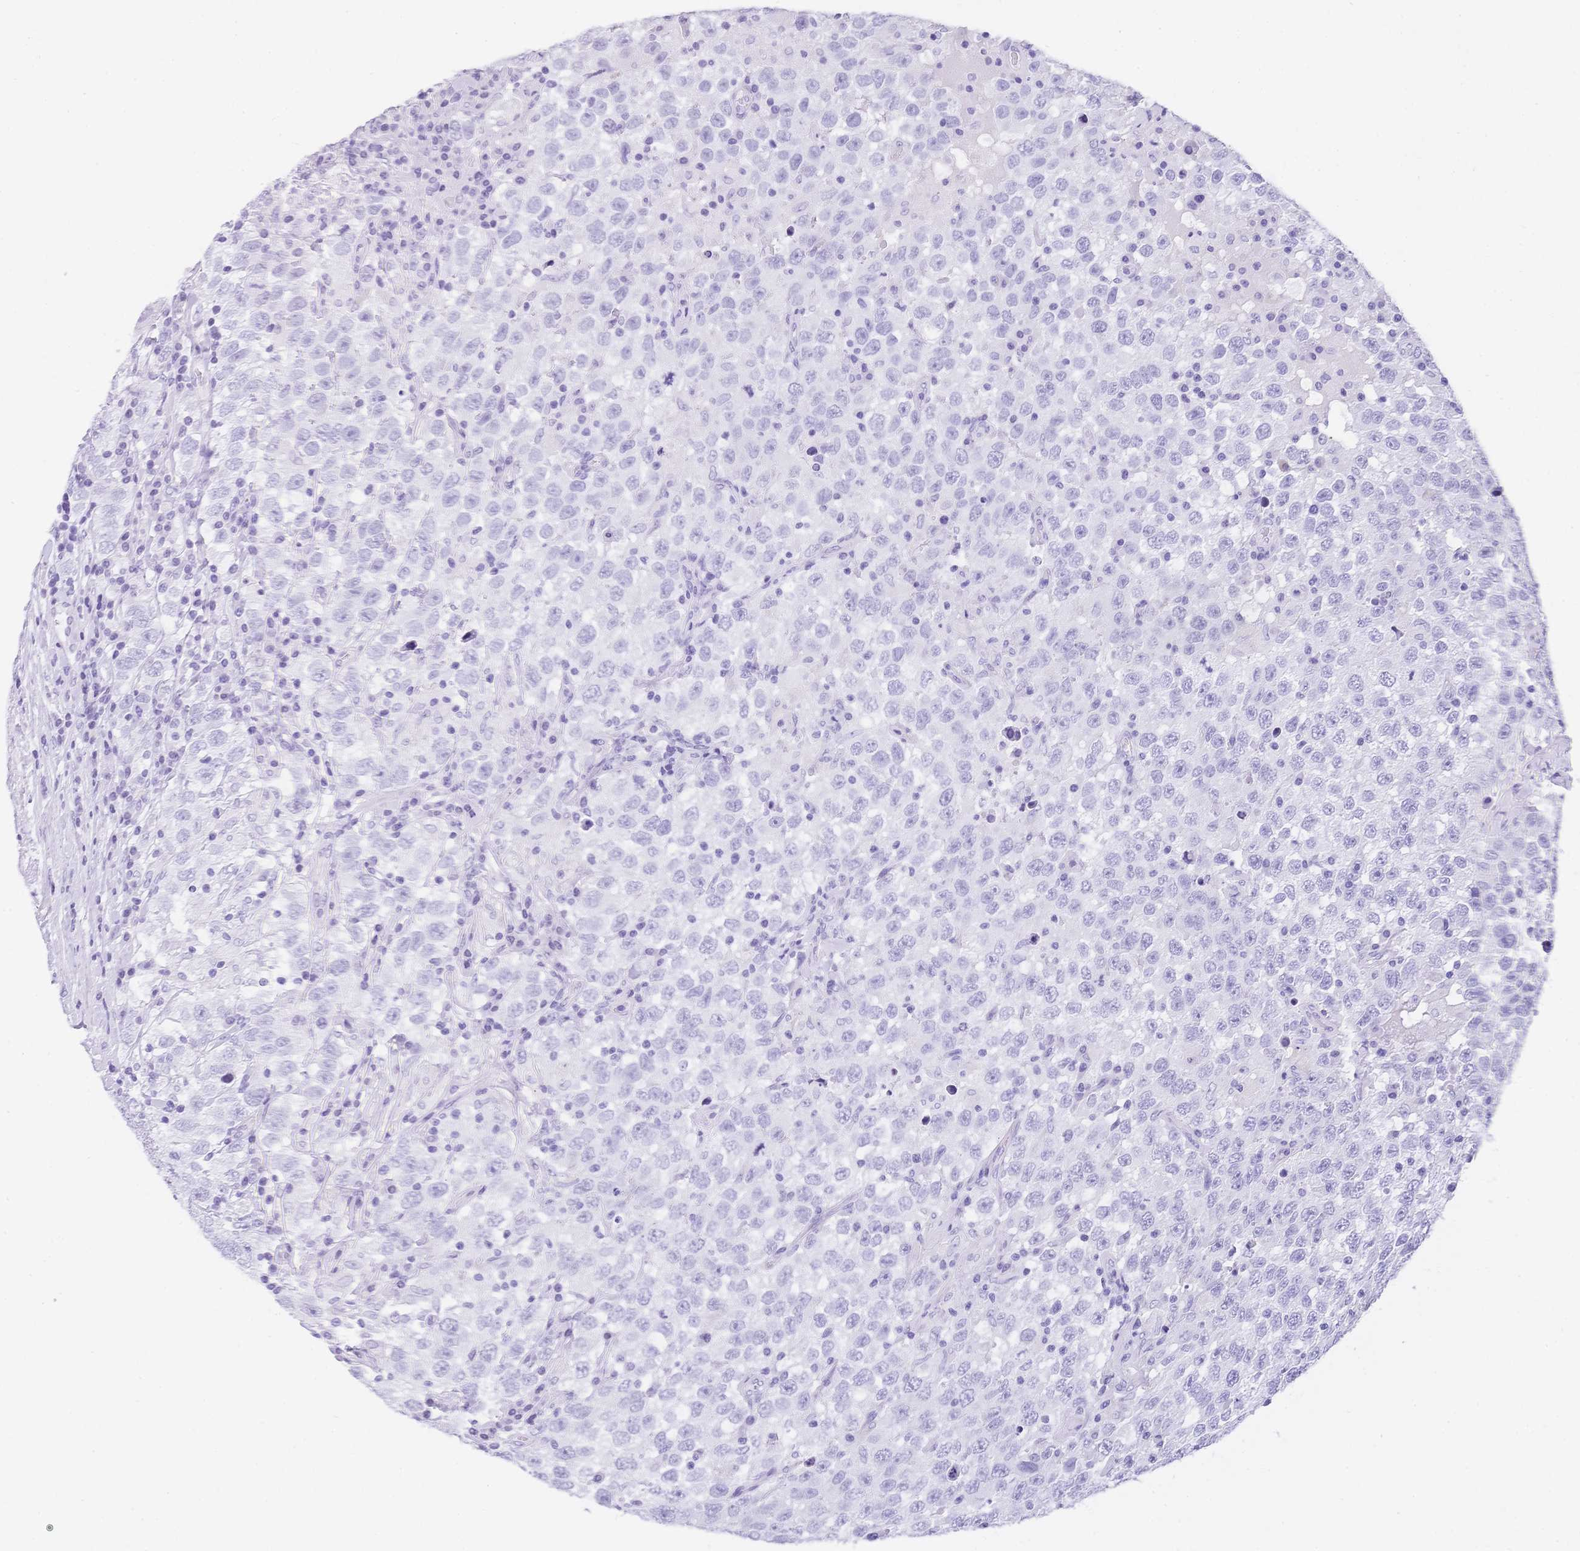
{"staining": {"intensity": "negative", "quantity": "none", "location": "none"}, "tissue": "testis cancer", "cell_type": "Tumor cells", "image_type": "cancer", "snomed": [{"axis": "morphology", "description": "Seminoma, NOS"}, {"axis": "topography", "description": "Testis"}], "caption": "Tumor cells are negative for brown protein staining in testis cancer. (DAB IHC with hematoxylin counter stain).", "gene": "MUC21", "patient": {"sex": "male", "age": 41}}